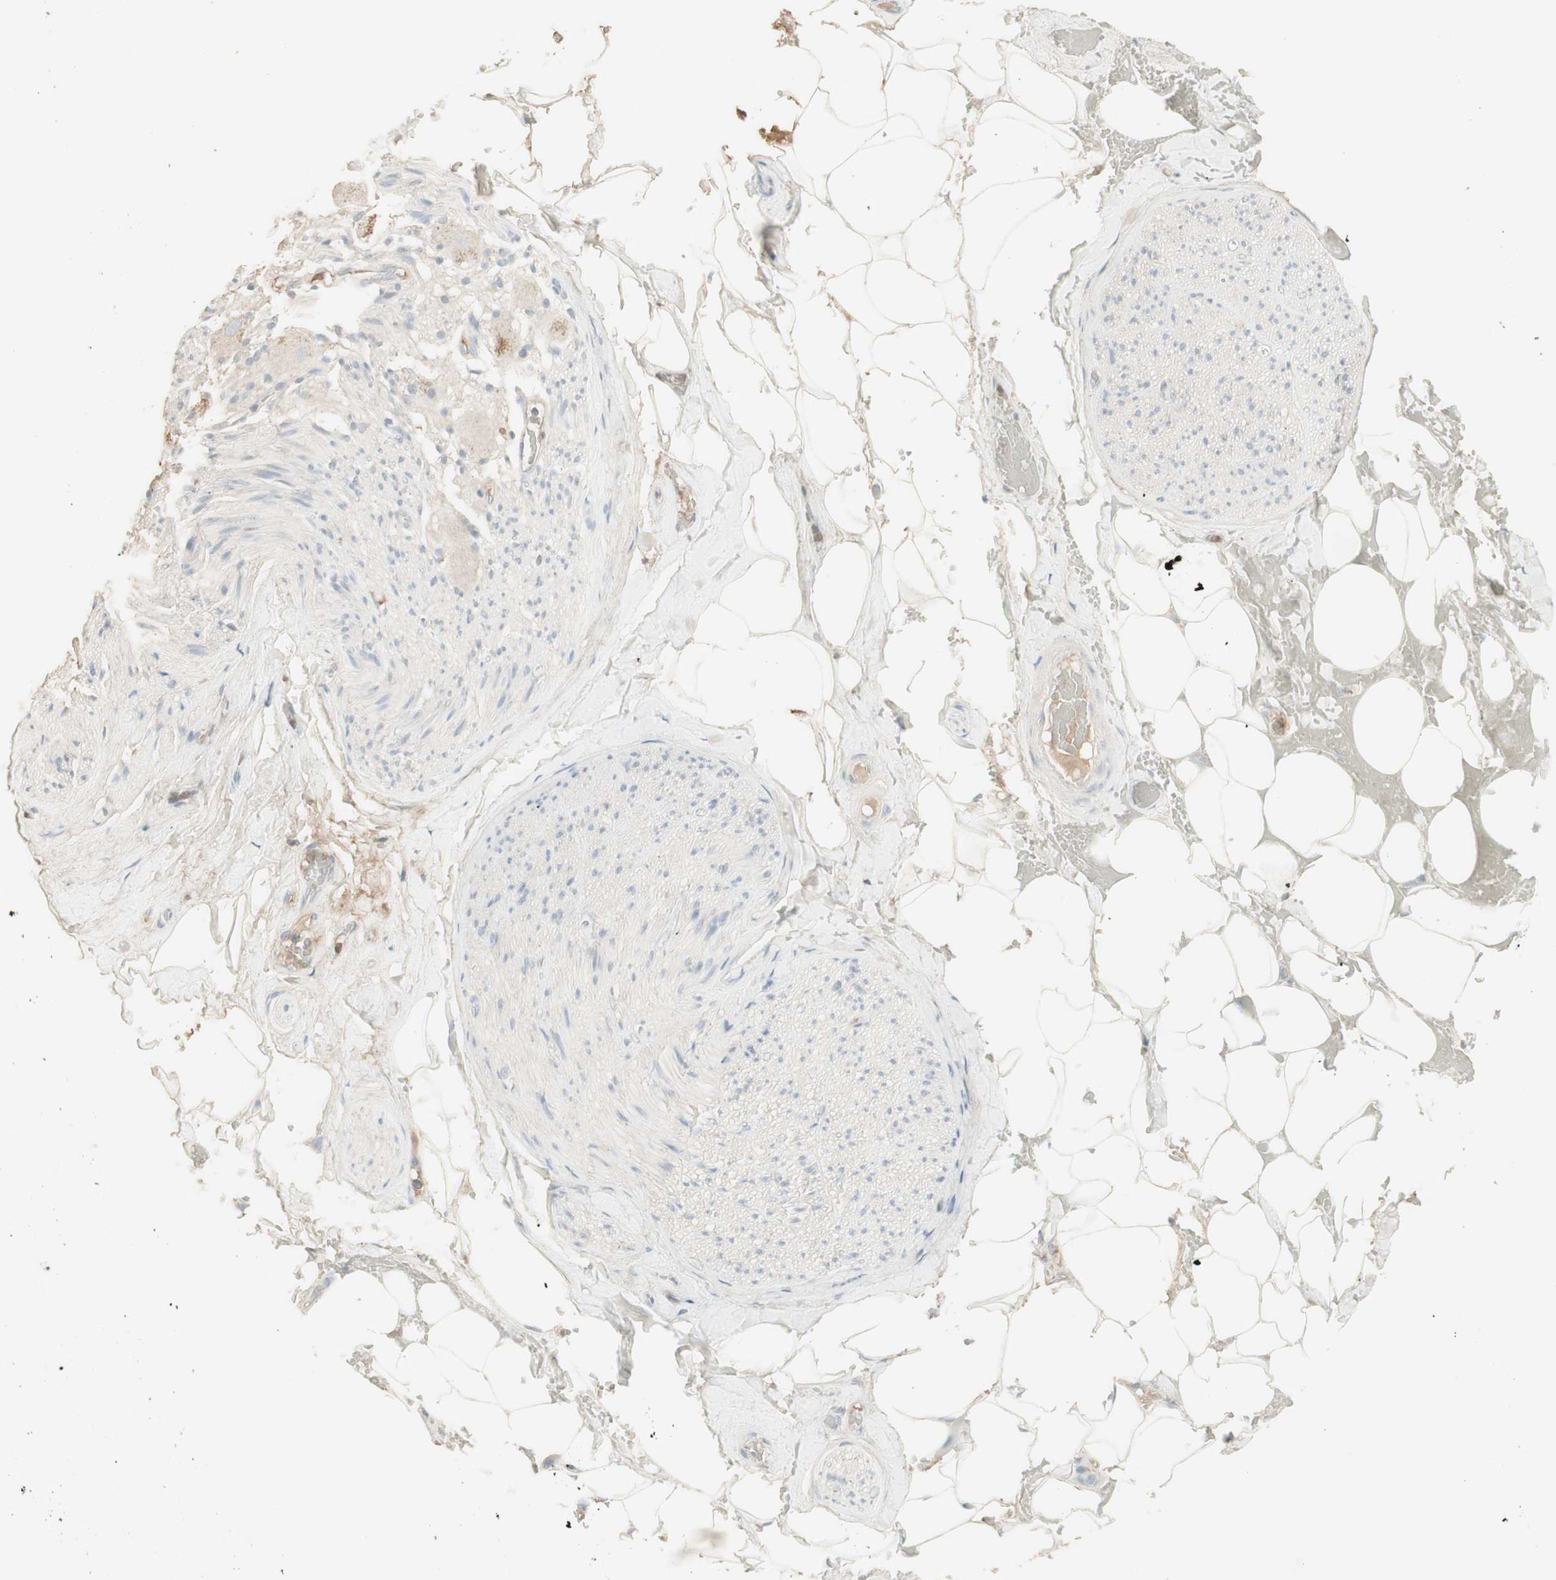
{"staining": {"intensity": "weak", "quantity": ">75%", "location": "cytoplasmic/membranous"}, "tissue": "adipose tissue", "cell_type": "Adipocytes", "image_type": "normal", "snomed": [{"axis": "morphology", "description": "Normal tissue, NOS"}, {"axis": "topography", "description": "Peripheral nerve tissue"}], "caption": "DAB immunohistochemical staining of benign human adipose tissue demonstrates weak cytoplasmic/membranous protein expression in approximately >75% of adipocytes.", "gene": "IFNG", "patient": {"sex": "male", "age": 70}}